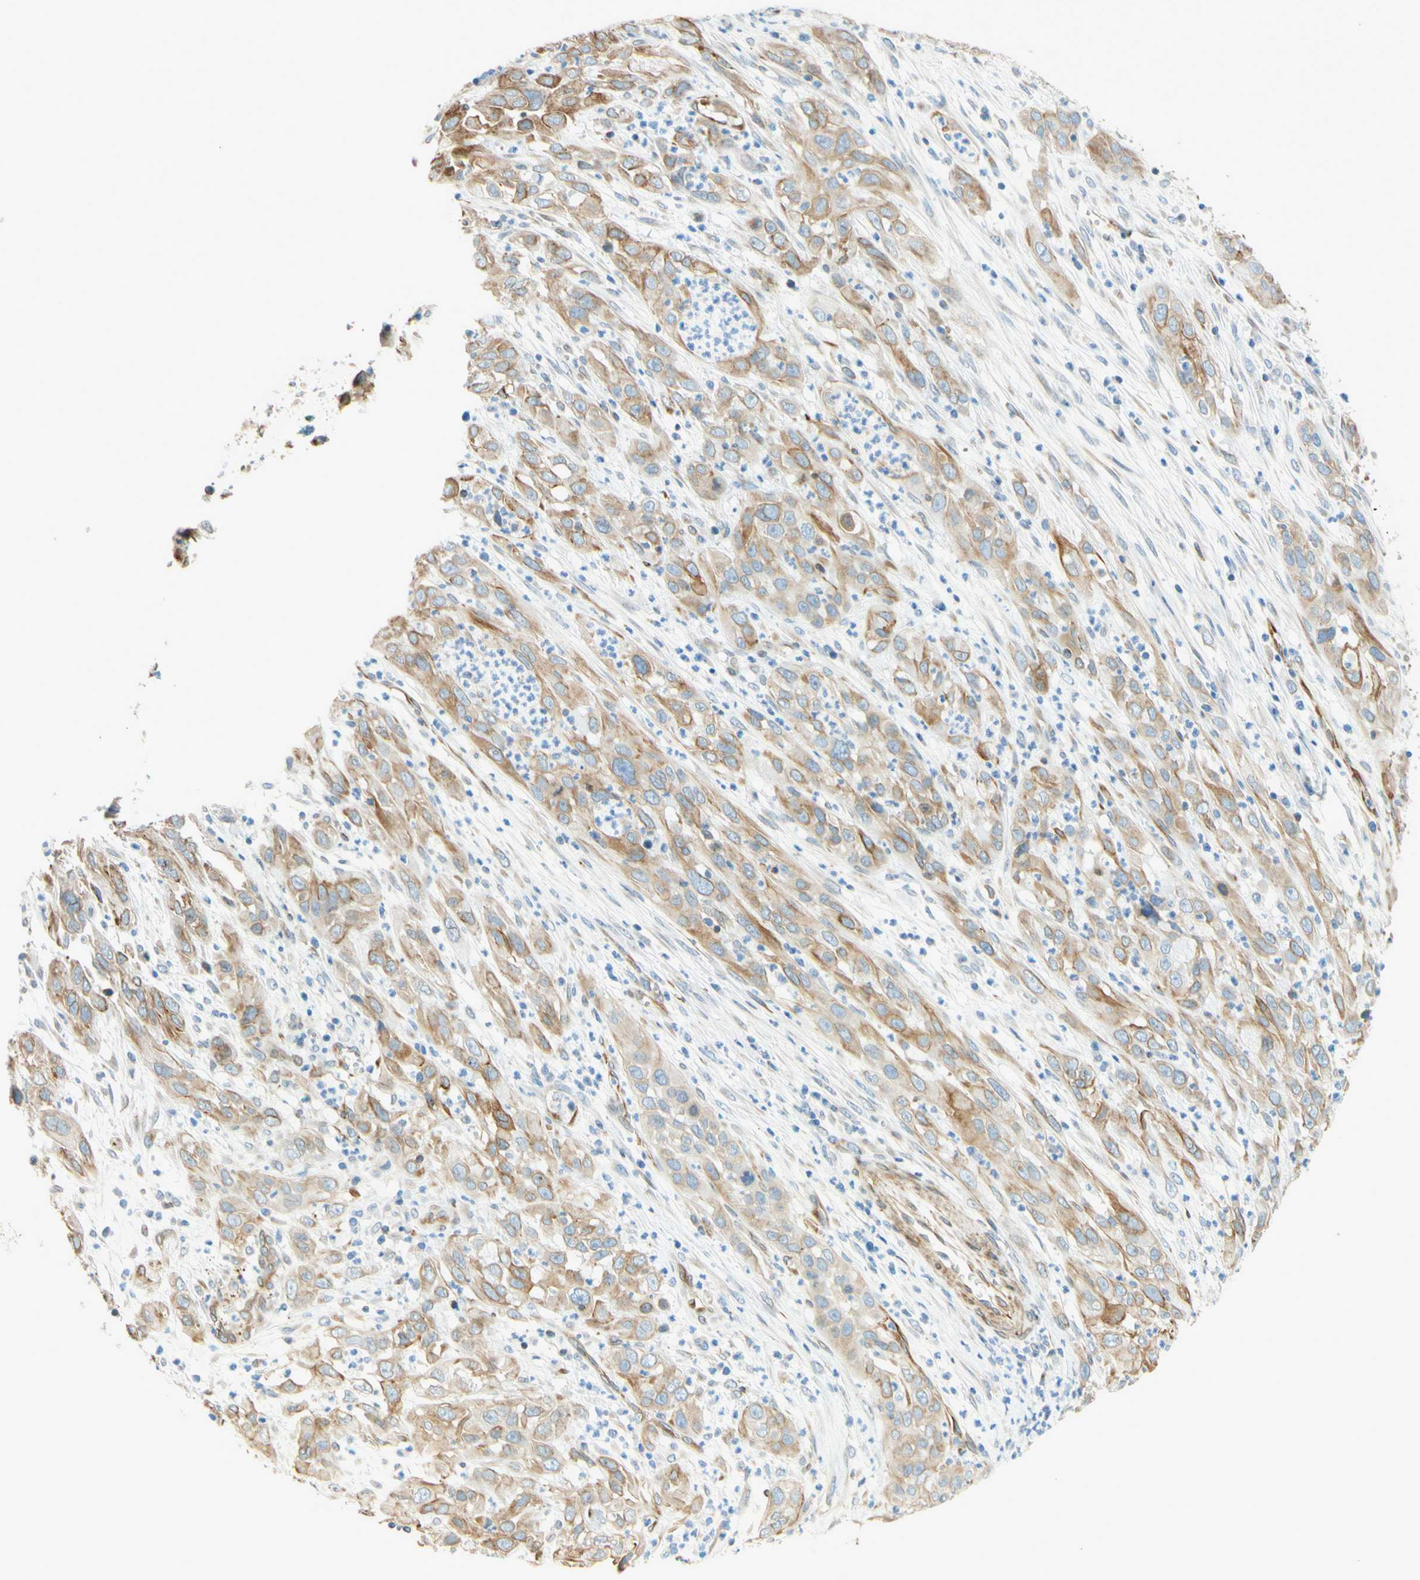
{"staining": {"intensity": "moderate", "quantity": "25%-75%", "location": "cytoplasmic/membranous"}, "tissue": "cervical cancer", "cell_type": "Tumor cells", "image_type": "cancer", "snomed": [{"axis": "morphology", "description": "Squamous cell carcinoma, NOS"}, {"axis": "topography", "description": "Cervix"}], "caption": "Squamous cell carcinoma (cervical) tissue exhibits moderate cytoplasmic/membranous expression in about 25%-75% of tumor cells, visualized by immunohistochemistry.", "gene": "ENDOD1", "patient": {"sex": "female", "age": 32}}